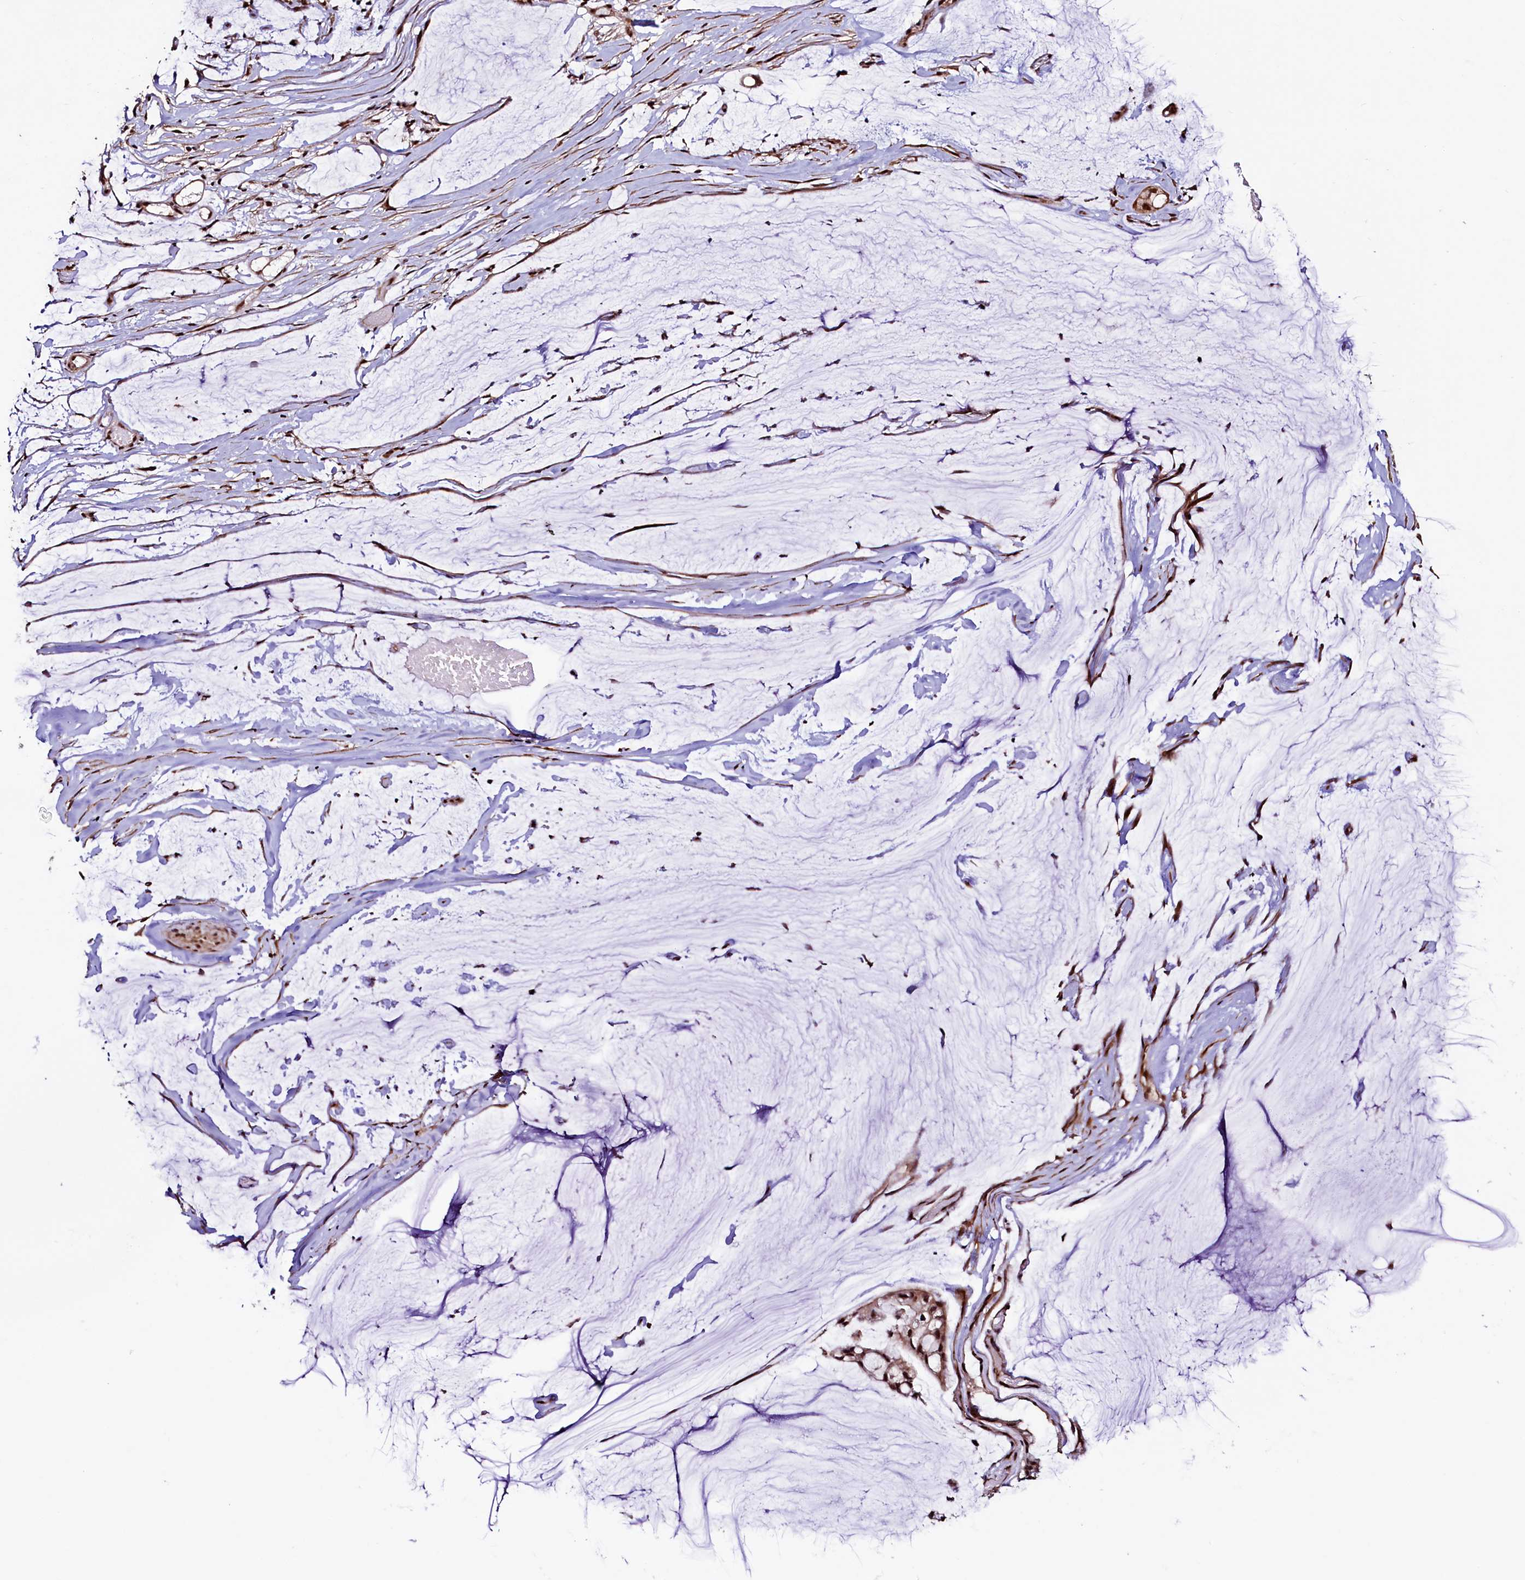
{"staining": {"intensity": "moderate", "quantity": ">75%", "location": "nuclear"}, "tissue": "ovarian cancer", "cell_type": "Tumor cells", "image_type": "cancer", "snomed": [{"axis": "morphology", "description": "Cystadenocarcinoma, mucinous, NOS"}, {"axis": "topography", "description": "Ovary"}], "caption": "About >75% of tumor cells in human ovarian cancer exhibit moderate nuclear protein expression as visualized by brown immunohistochemical staining.", "gene": "SFSWAP", "patient": {"sex": "female", "age": 39}}